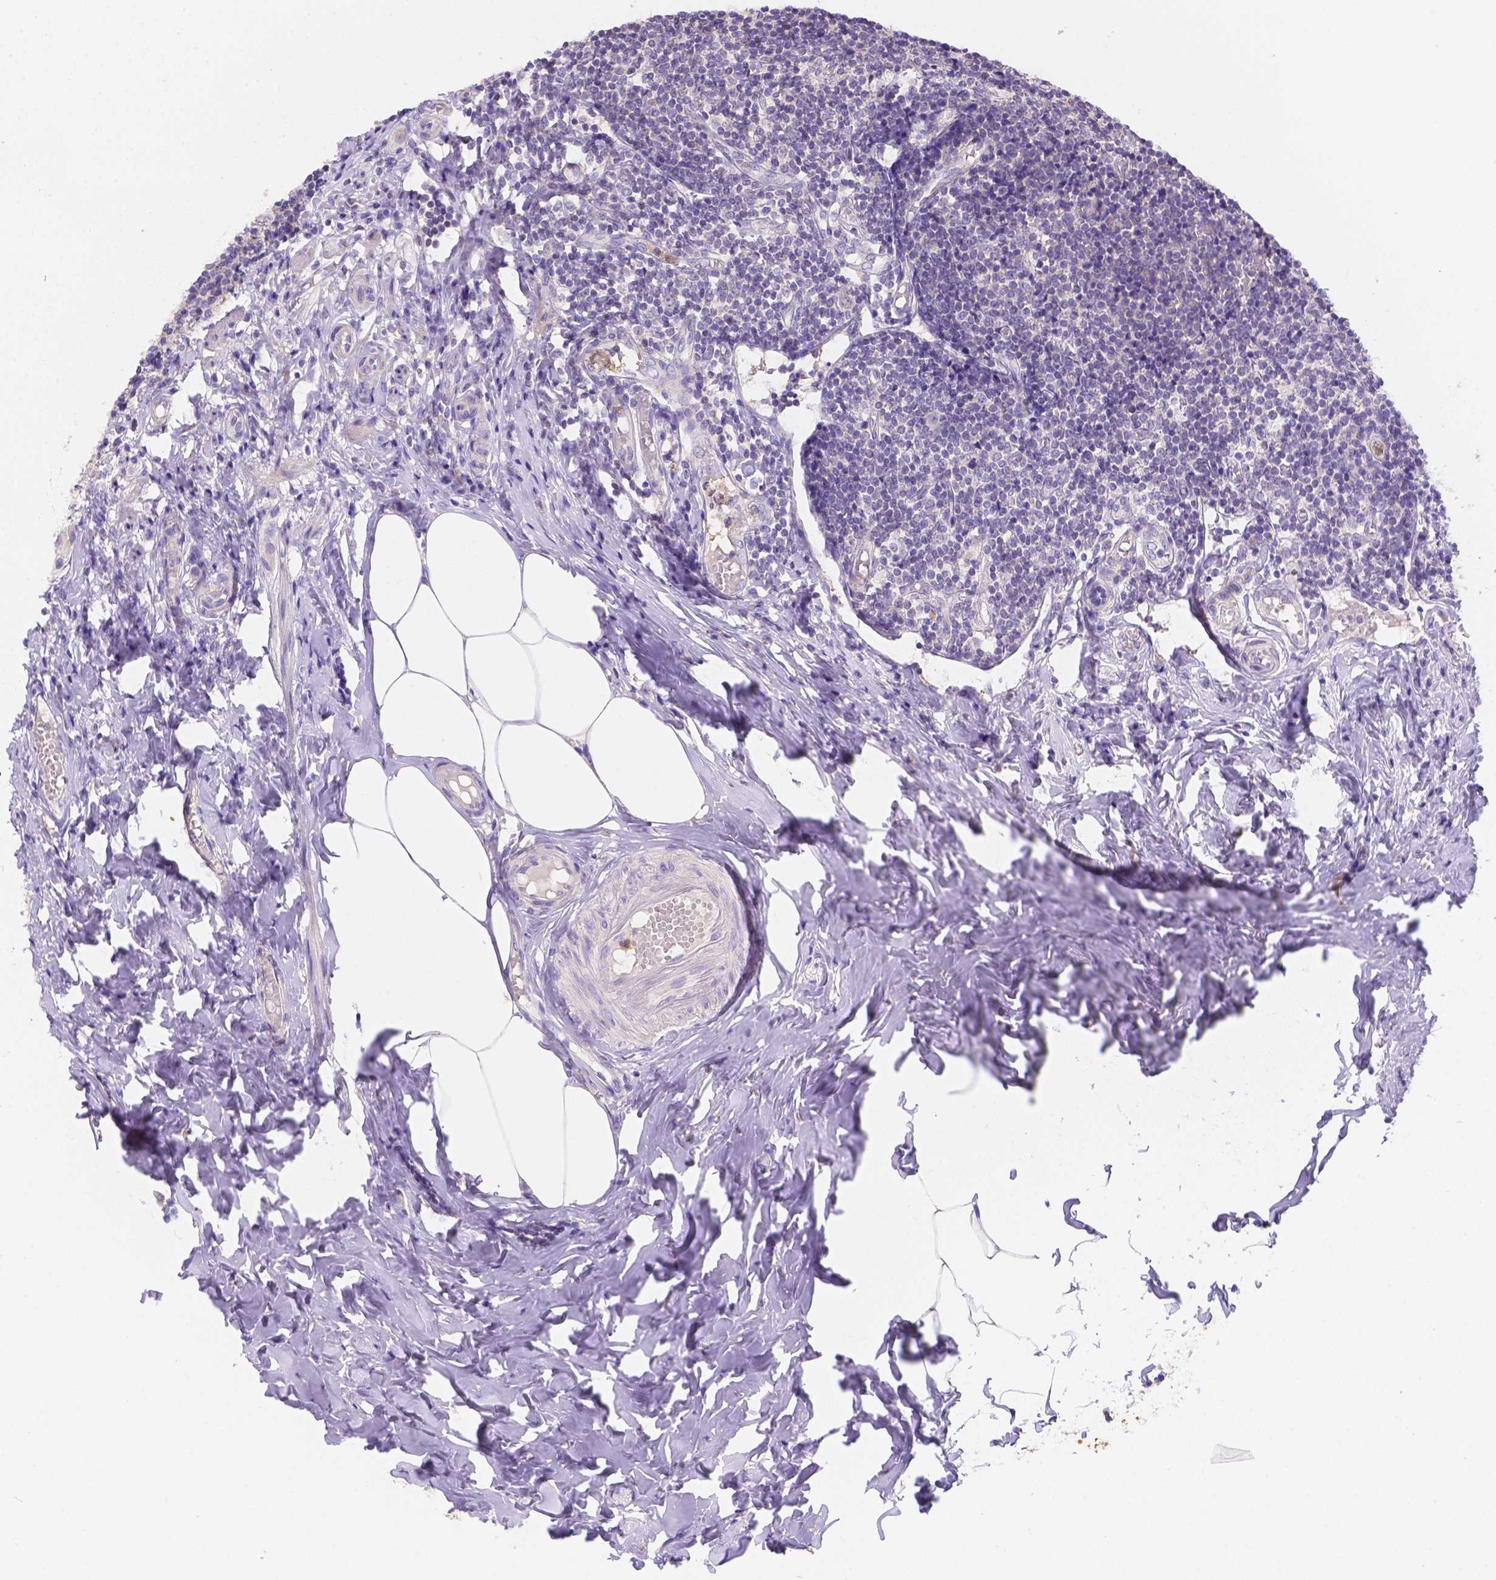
{"staining": {"intensity": "negative", "quantity": "none", "location": "none"}, "tissue": "appendix", "cell_type": "Glandular cells", "image_type": "normal", "snomed": [{"axis": "morphology", "description": "Normal tissue, NOS"}, {"axis": "topography", "description": "Appendix"}], "caption": "Image shows no significant protein staining in glandular cells of unremarkable appendix. The staining is performed using DAB (3,3'-diaminobenzidine) brown chromogen with nuclei counter-stained in using hematoxylin.", "gene": "NXPE2", "patient": {"sex": "female", "age": 32}}